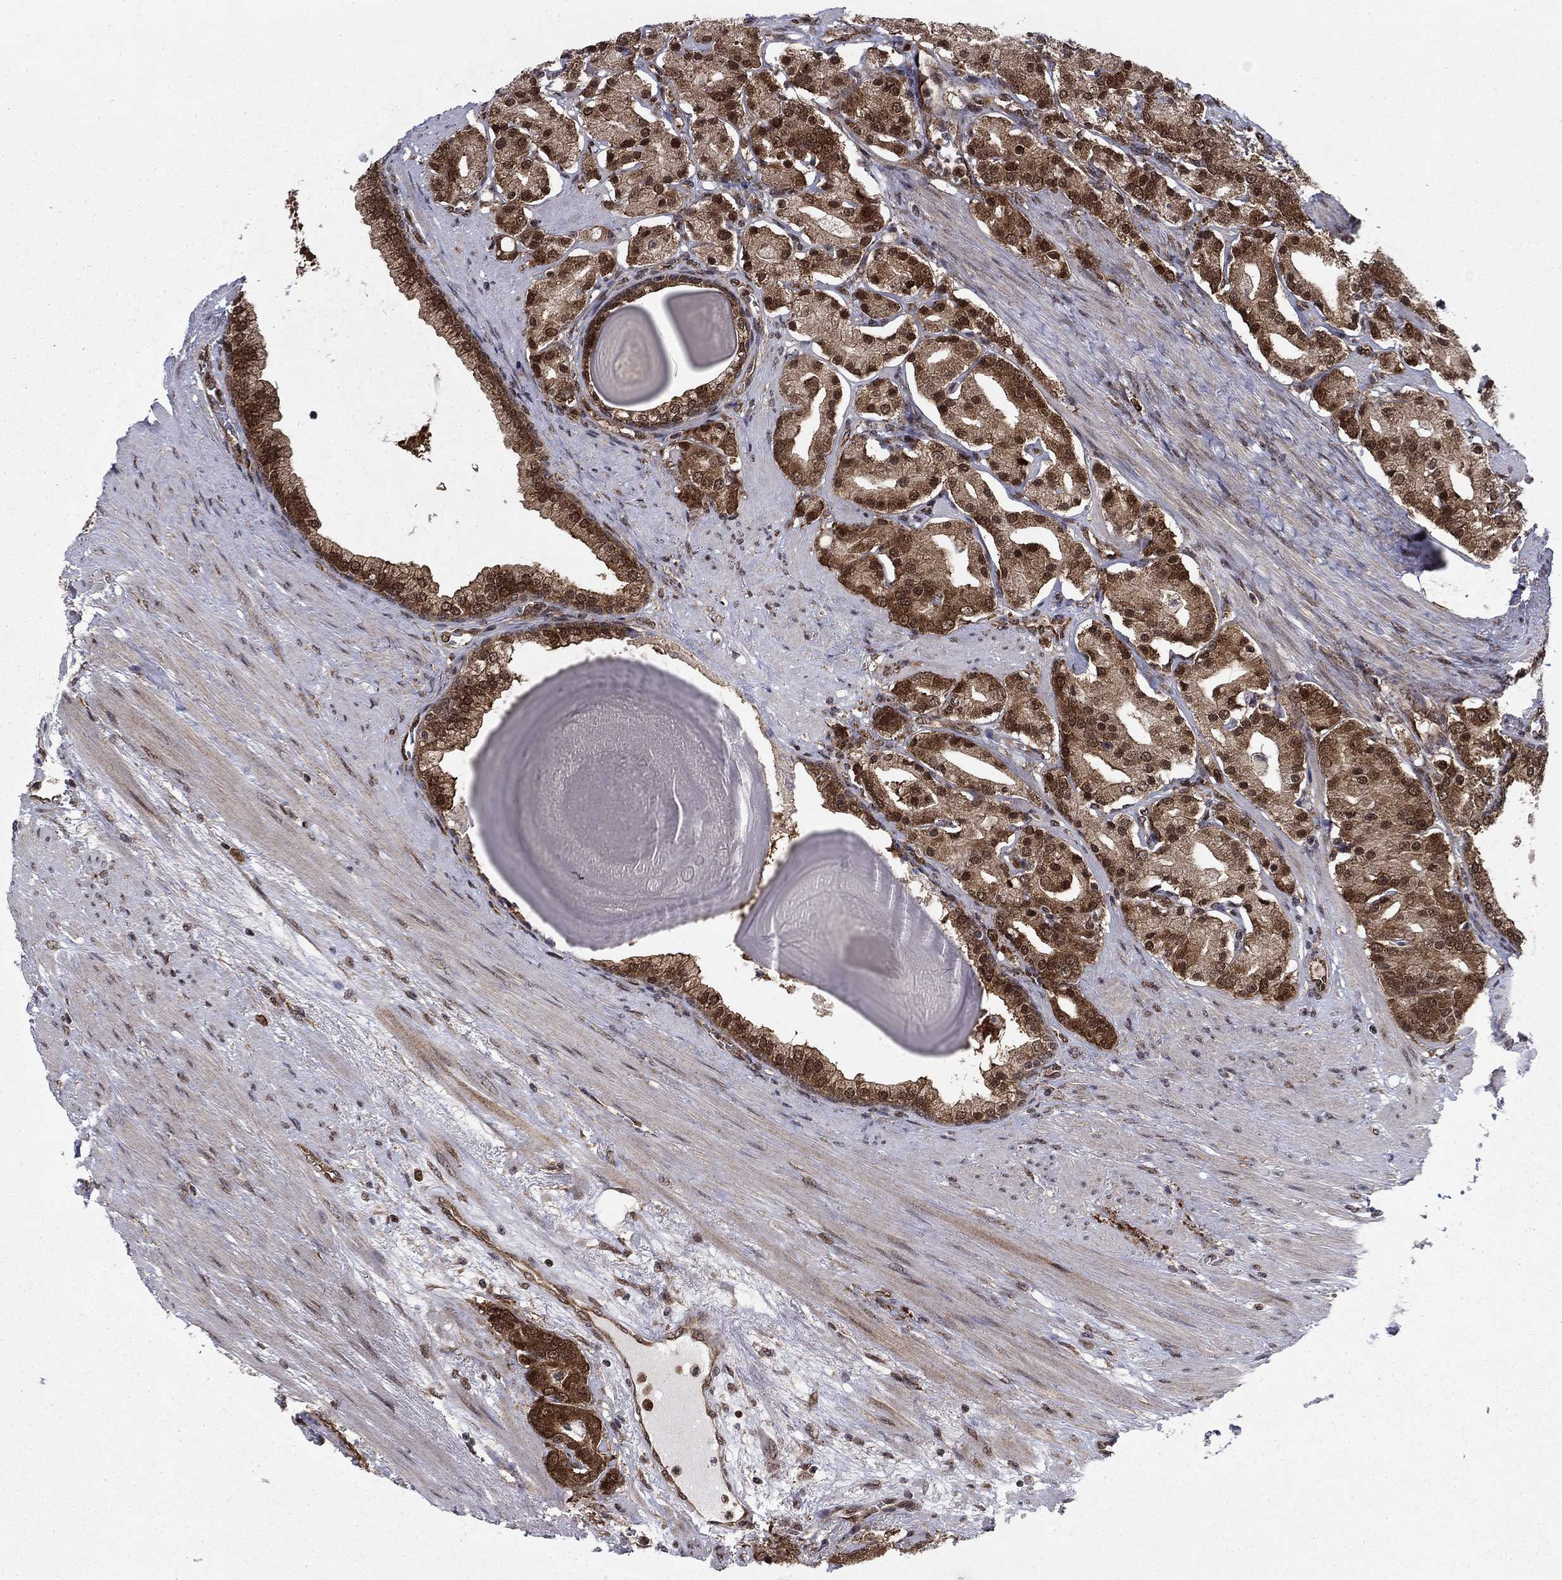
{"staining": {"intensity": "strong", "quantity": ">75%", "location": "cytoplasmic/membranous,nuclear"}, "tissue": "prostate cancer", "cell_type": "Tumor cells", "image_type": "cancer", "snomed": [{"axis": "morphology", "description": "Adenocarcinoma, NOS"}, {"axis": "topography", "description": "Prostate"}], "caption": "Human prostate adenocarcinoma stained with a protein marker shows strong staining in tumor cells.", "gene": "DNAJA1", "patient": {"sex": "male", "age": 69}}